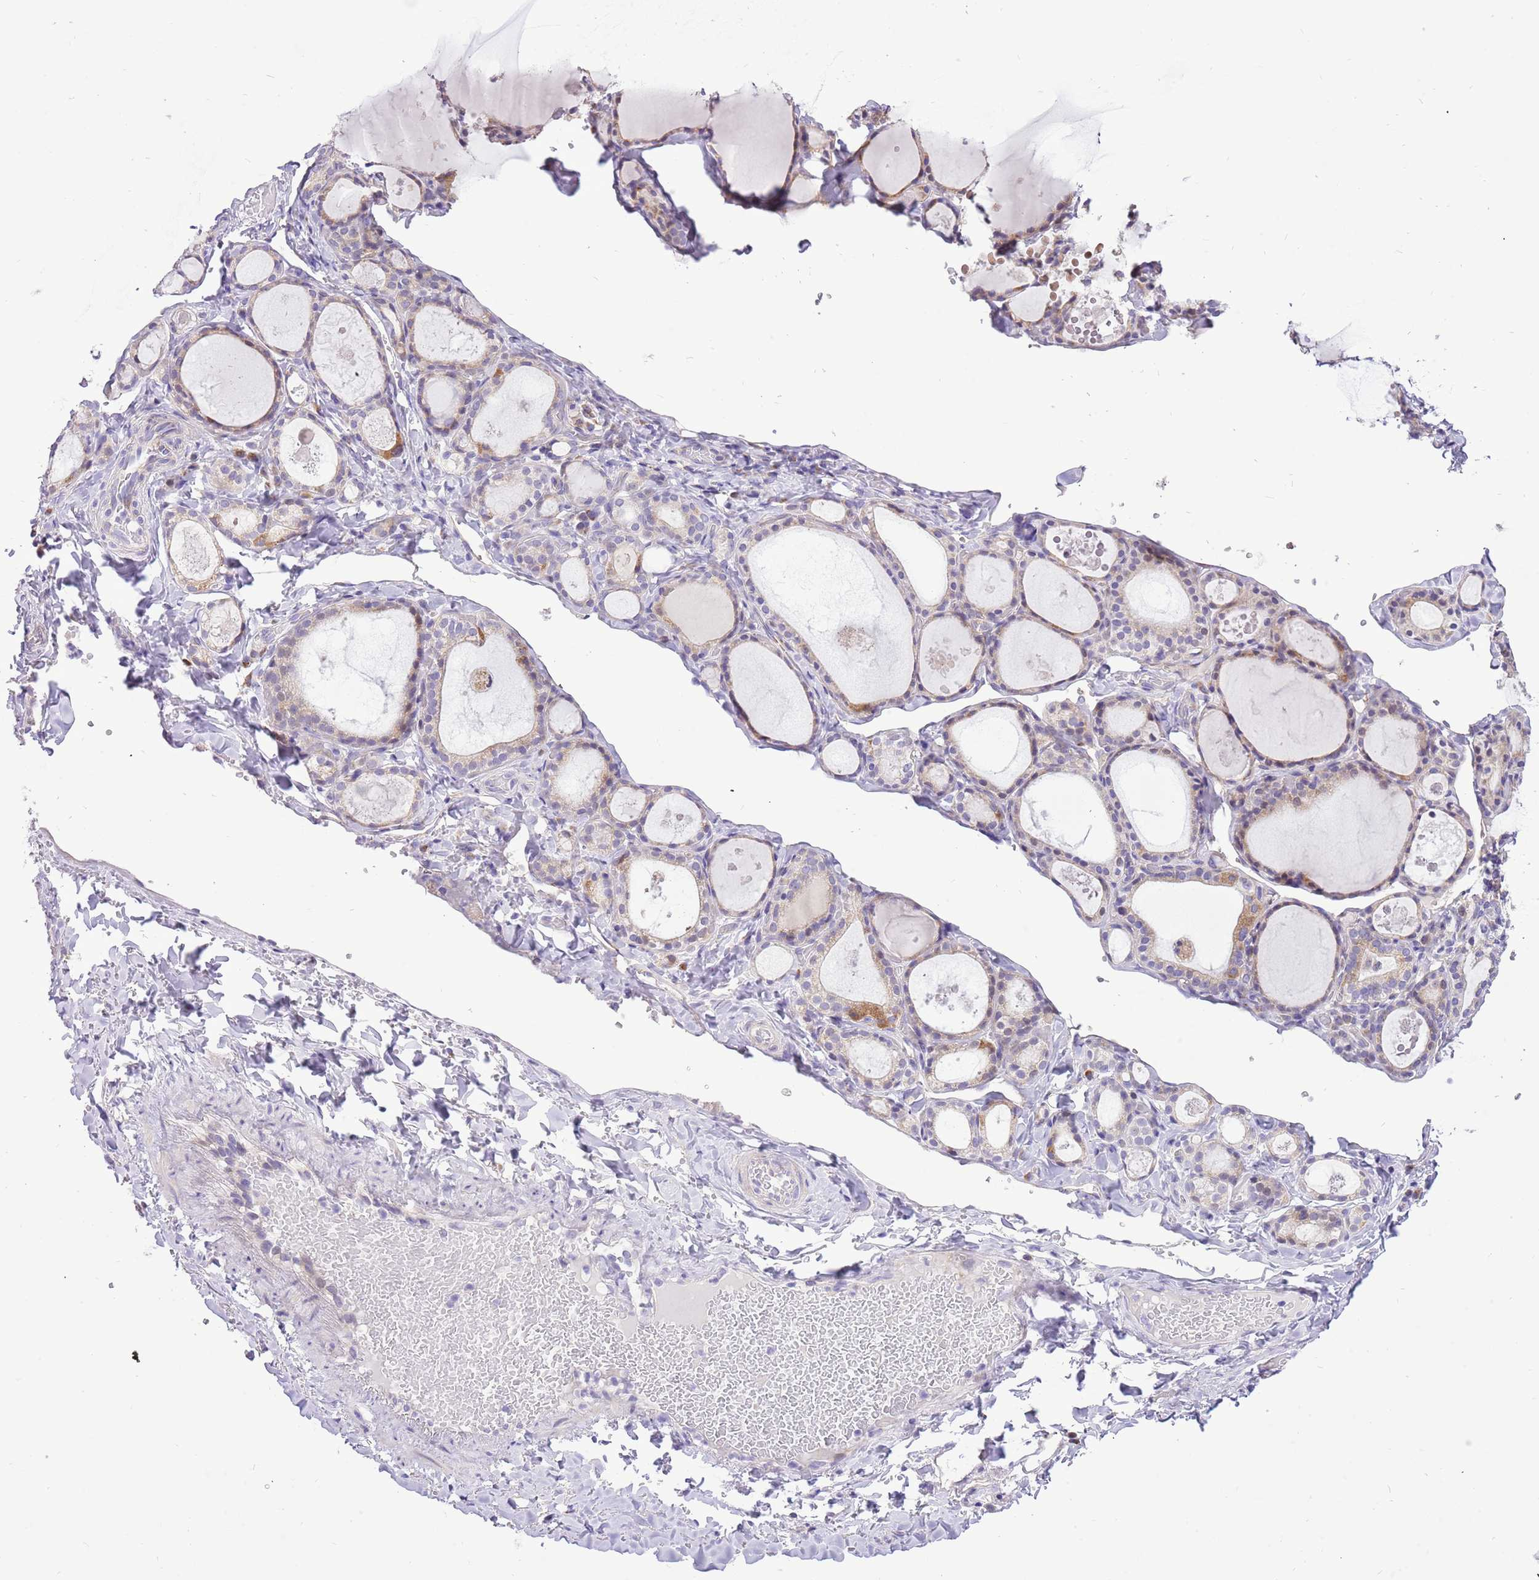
{"staining": {"intensity": "moderate", "quantity": "25%-75%", "location": "cytoplasmic/membranous"}, "tissue": "thyroid gland", "cell_type": "Glandular cells", "image_type": "normal", "snomed": [{"axis": "morphology", "description": "Normal tissue, NOS"}, {"axis": "topography", "description": "Thyroid gland"}], "caption": "This image reveals benign thyroid gland stained with immunohistochemistry (IHC) to label a protein in brown. The cytoplasmic/membranous of glandular cells show moderate positivity for the protein. Nuclei are counter-stained blue.", "gene": "COX17", "patient": {"sex": "male", "age": 56}}